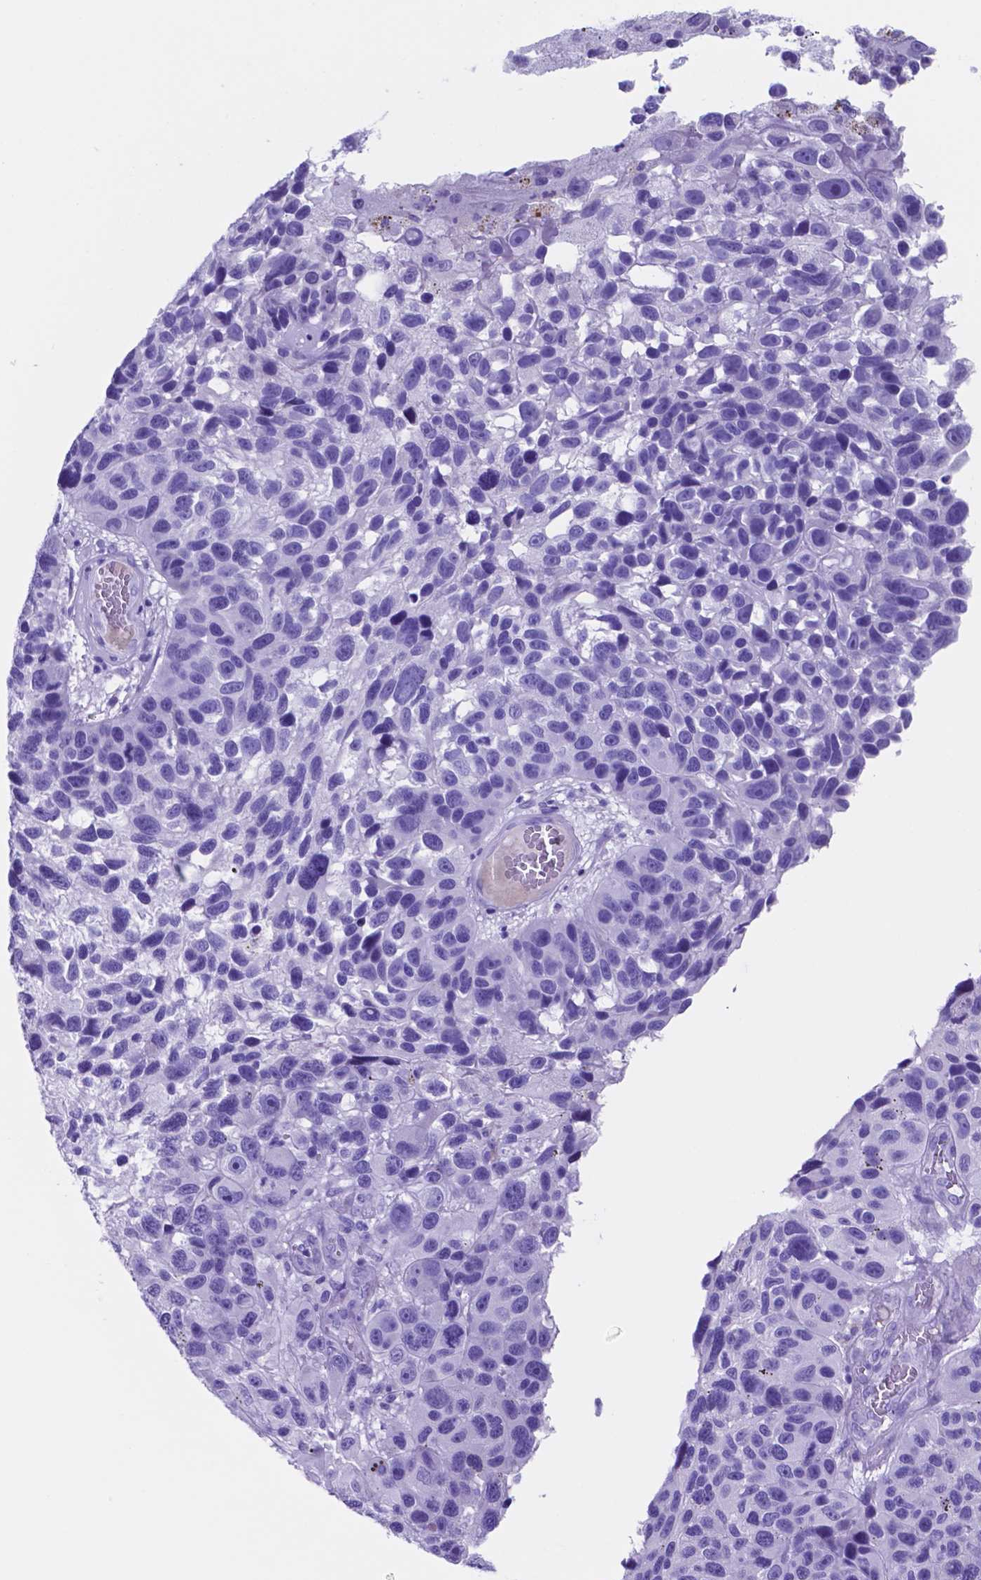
{"staining": {"intensity": "negative", "quantity": "none", "location": "none"}, "tissue": "melanoma", "cell_type": "Tumor cells", "image_type": "cancer", "snomed": [{"axis": "morphology", "description": "Malignant melanoma, NOS"}, {"axis": "topography", "description": "Skin"}], "caption": "The immunohistochemistry (IHC) micrograph has no significant expression in tumor cells of malignant melanoma tissue. The staining is performed using DAB brown chromogen with nuclei counter-stained in using hematoxylin.", "gene": "DNAAF8", "patient": {"sex": "male", "age": 53}}